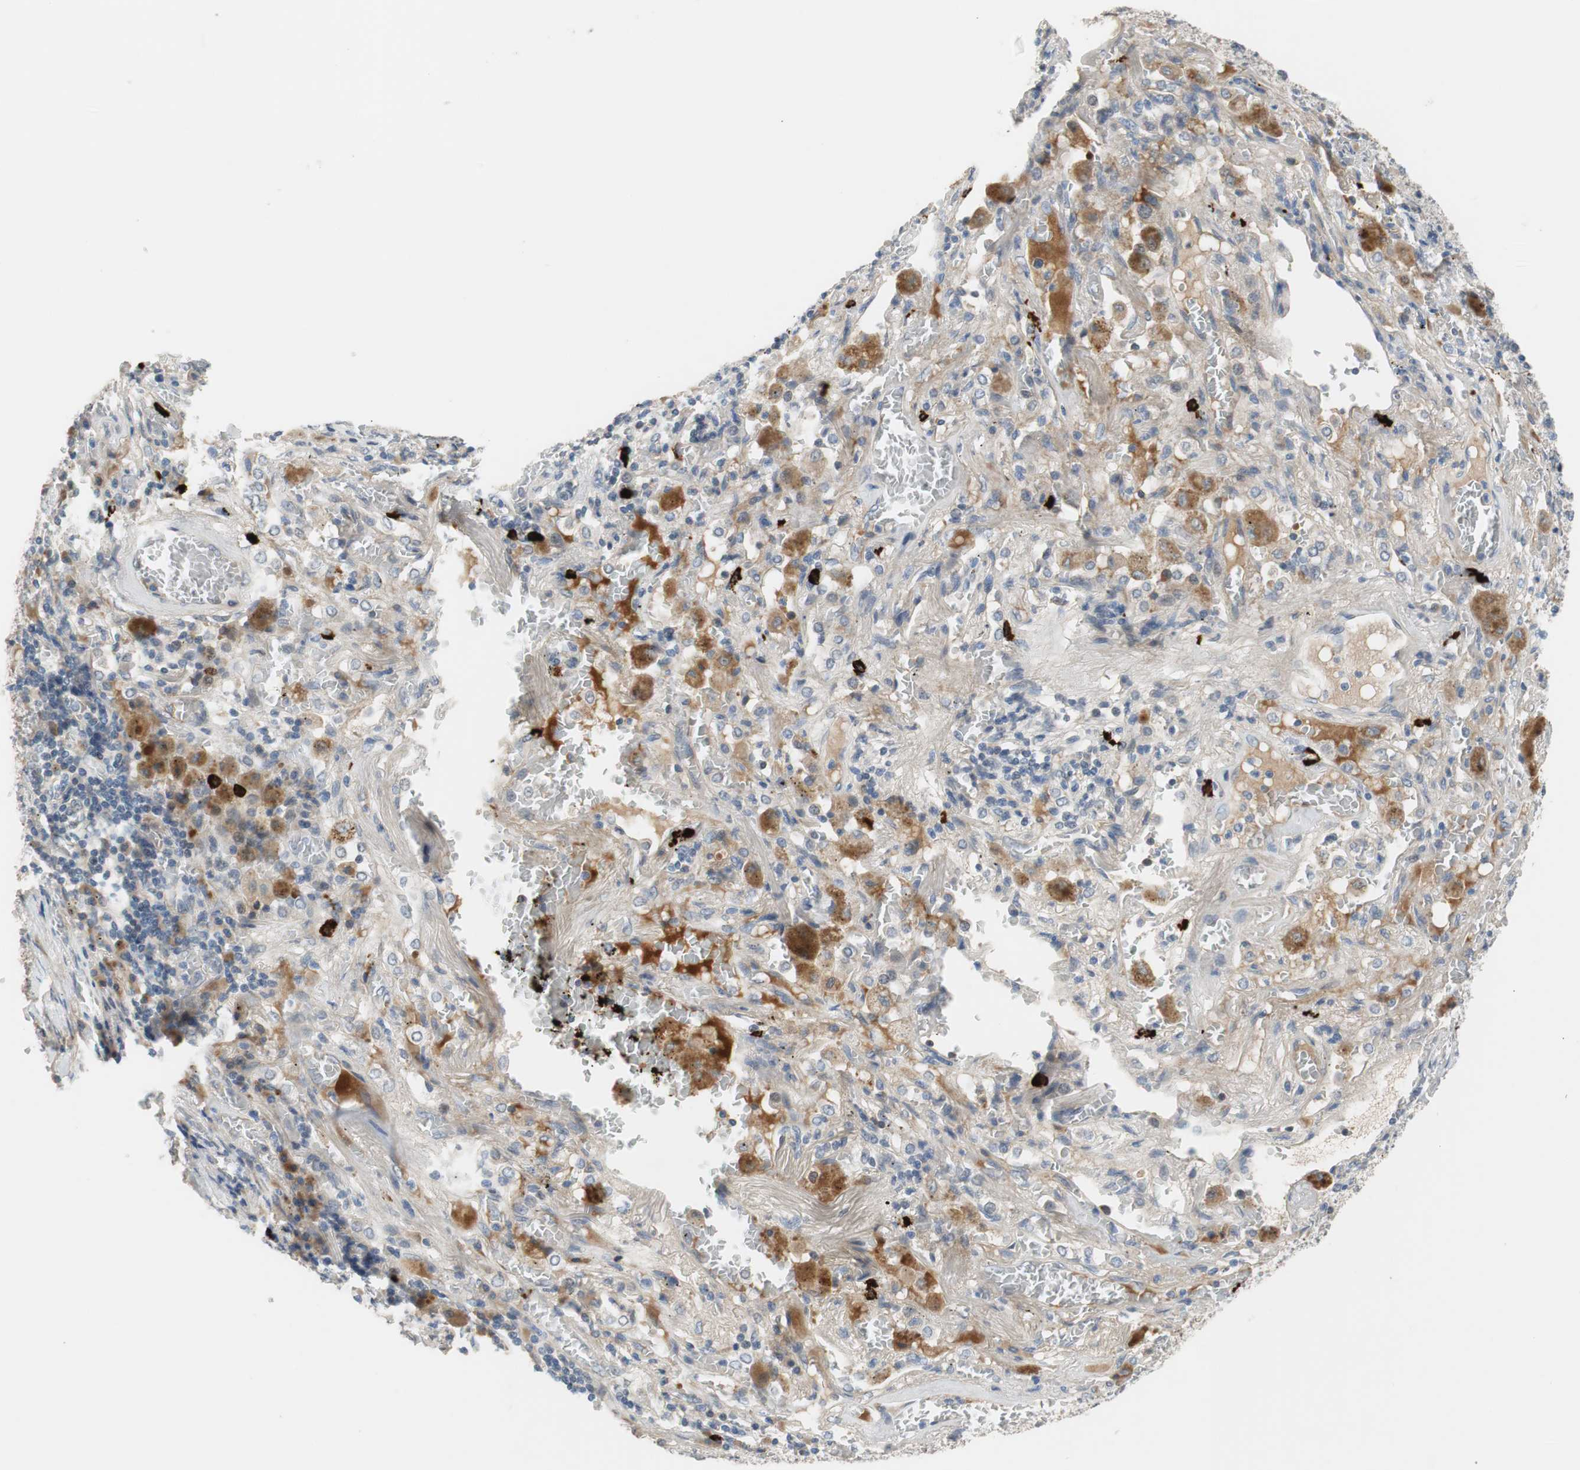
{"staining": {"intensity": "weak", "quantity": "25%-75%", "location": "cytoplasmic/membranous"}, "tissue": "lung cancer", "cell_type": "Tumor cells", "image_type": "cancer", "snomed": [{"axis": "morphology", "description": "Squamous cell carcinoma, NOS"}, {"axis": "topography", "description": "Lung"}], "caption": "A micrograph of lung cancer (squamous cell carcinoma) stained for a protein reveals weak cytoplasmic/membranous brown staining in tumor cells. Immunohistochemistry stains the protein of interest in brown and the nuclei are stained blue.", "gene": "COL12A1", "patient": {"sex": "male", "age": 57}}